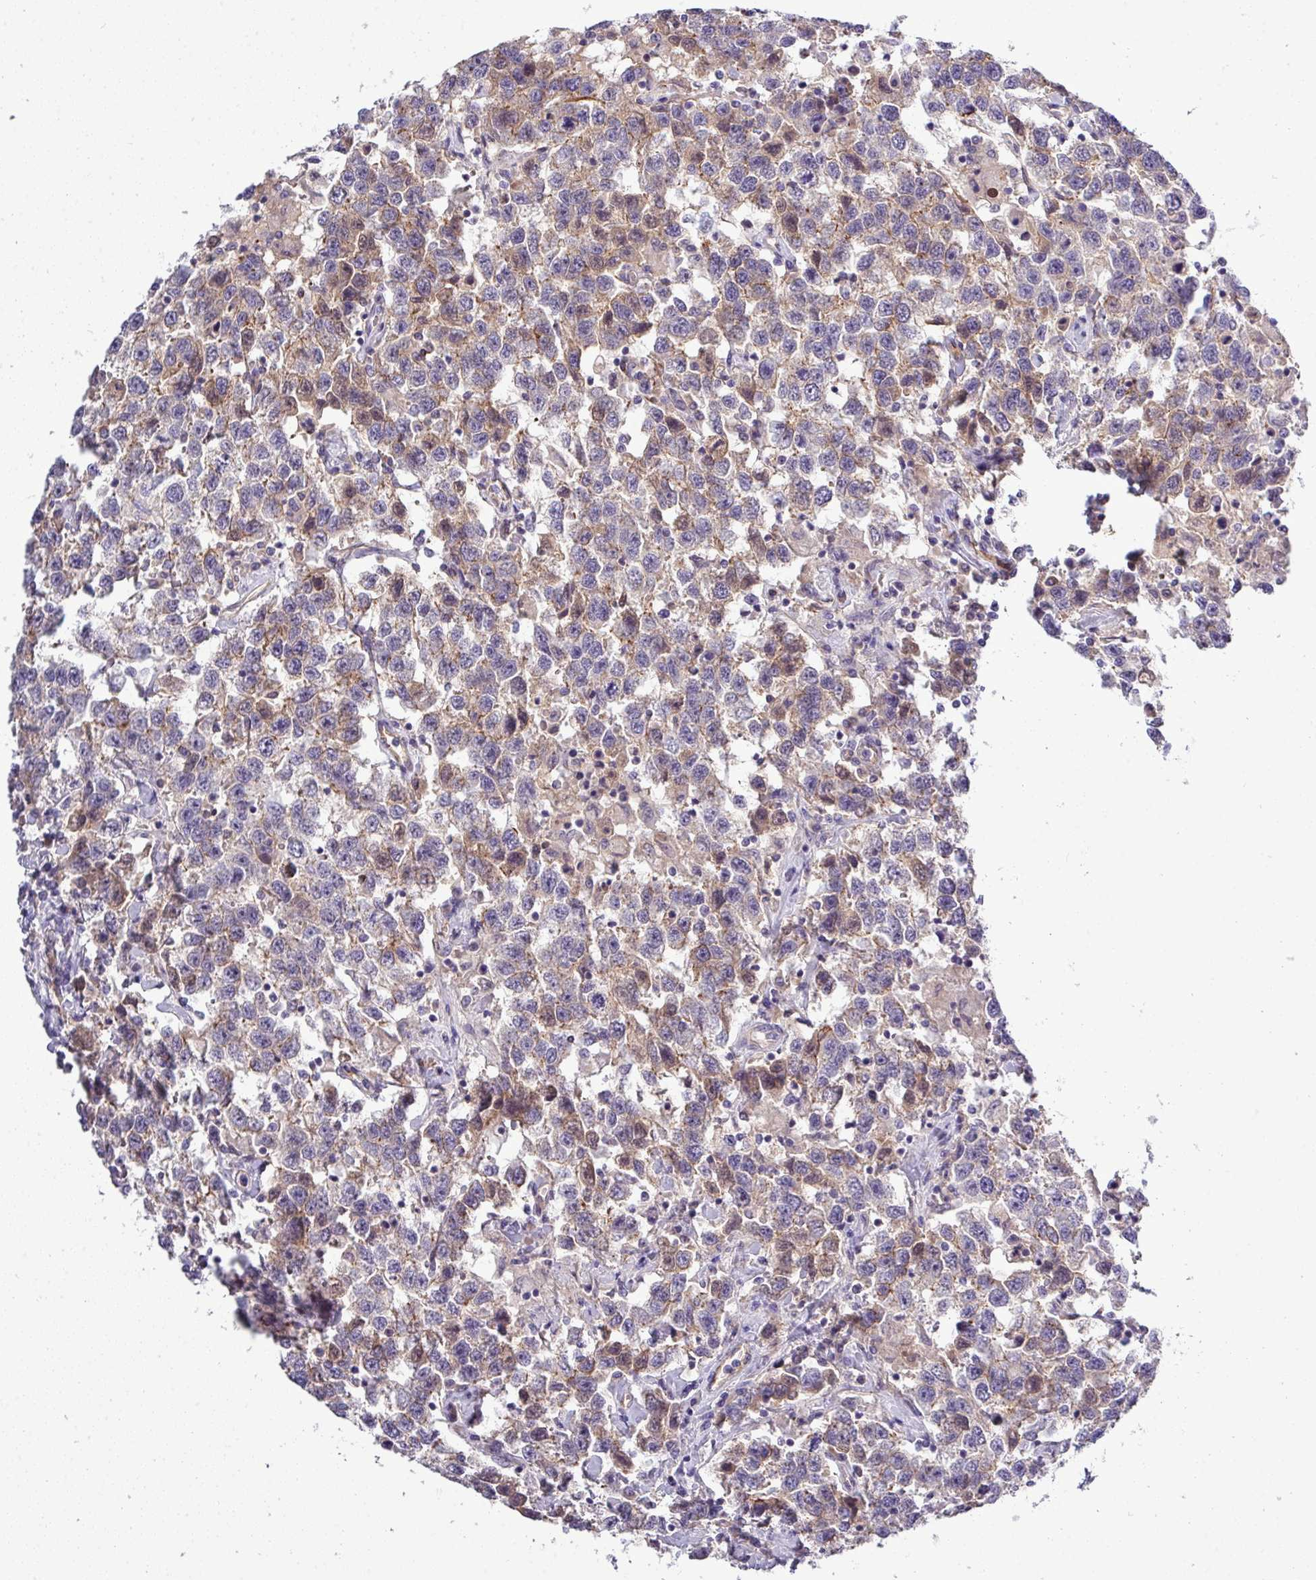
{"staining": {"intensity": "moderate", "quantity": "25%-75%", "location": "cytoplasmic/membranous"}, "tissue": "testis cancer", "cell_type": "Tumor cells", "image_type": "cancer", "snomed": [{"axis": "morphology", "description": "Seminoma, NOS"}, {"axis": "topography", "description": "Testis"}], "caption": "High-power microscopy captured an IHC histopathology image of testis cancer (seminoma), revealing moderate cytoplasmic/membranous positivity in about 25%-75% of tumor cells.", "gene": "PARD6A", "patient": {"sex": "male", "age": 41}}